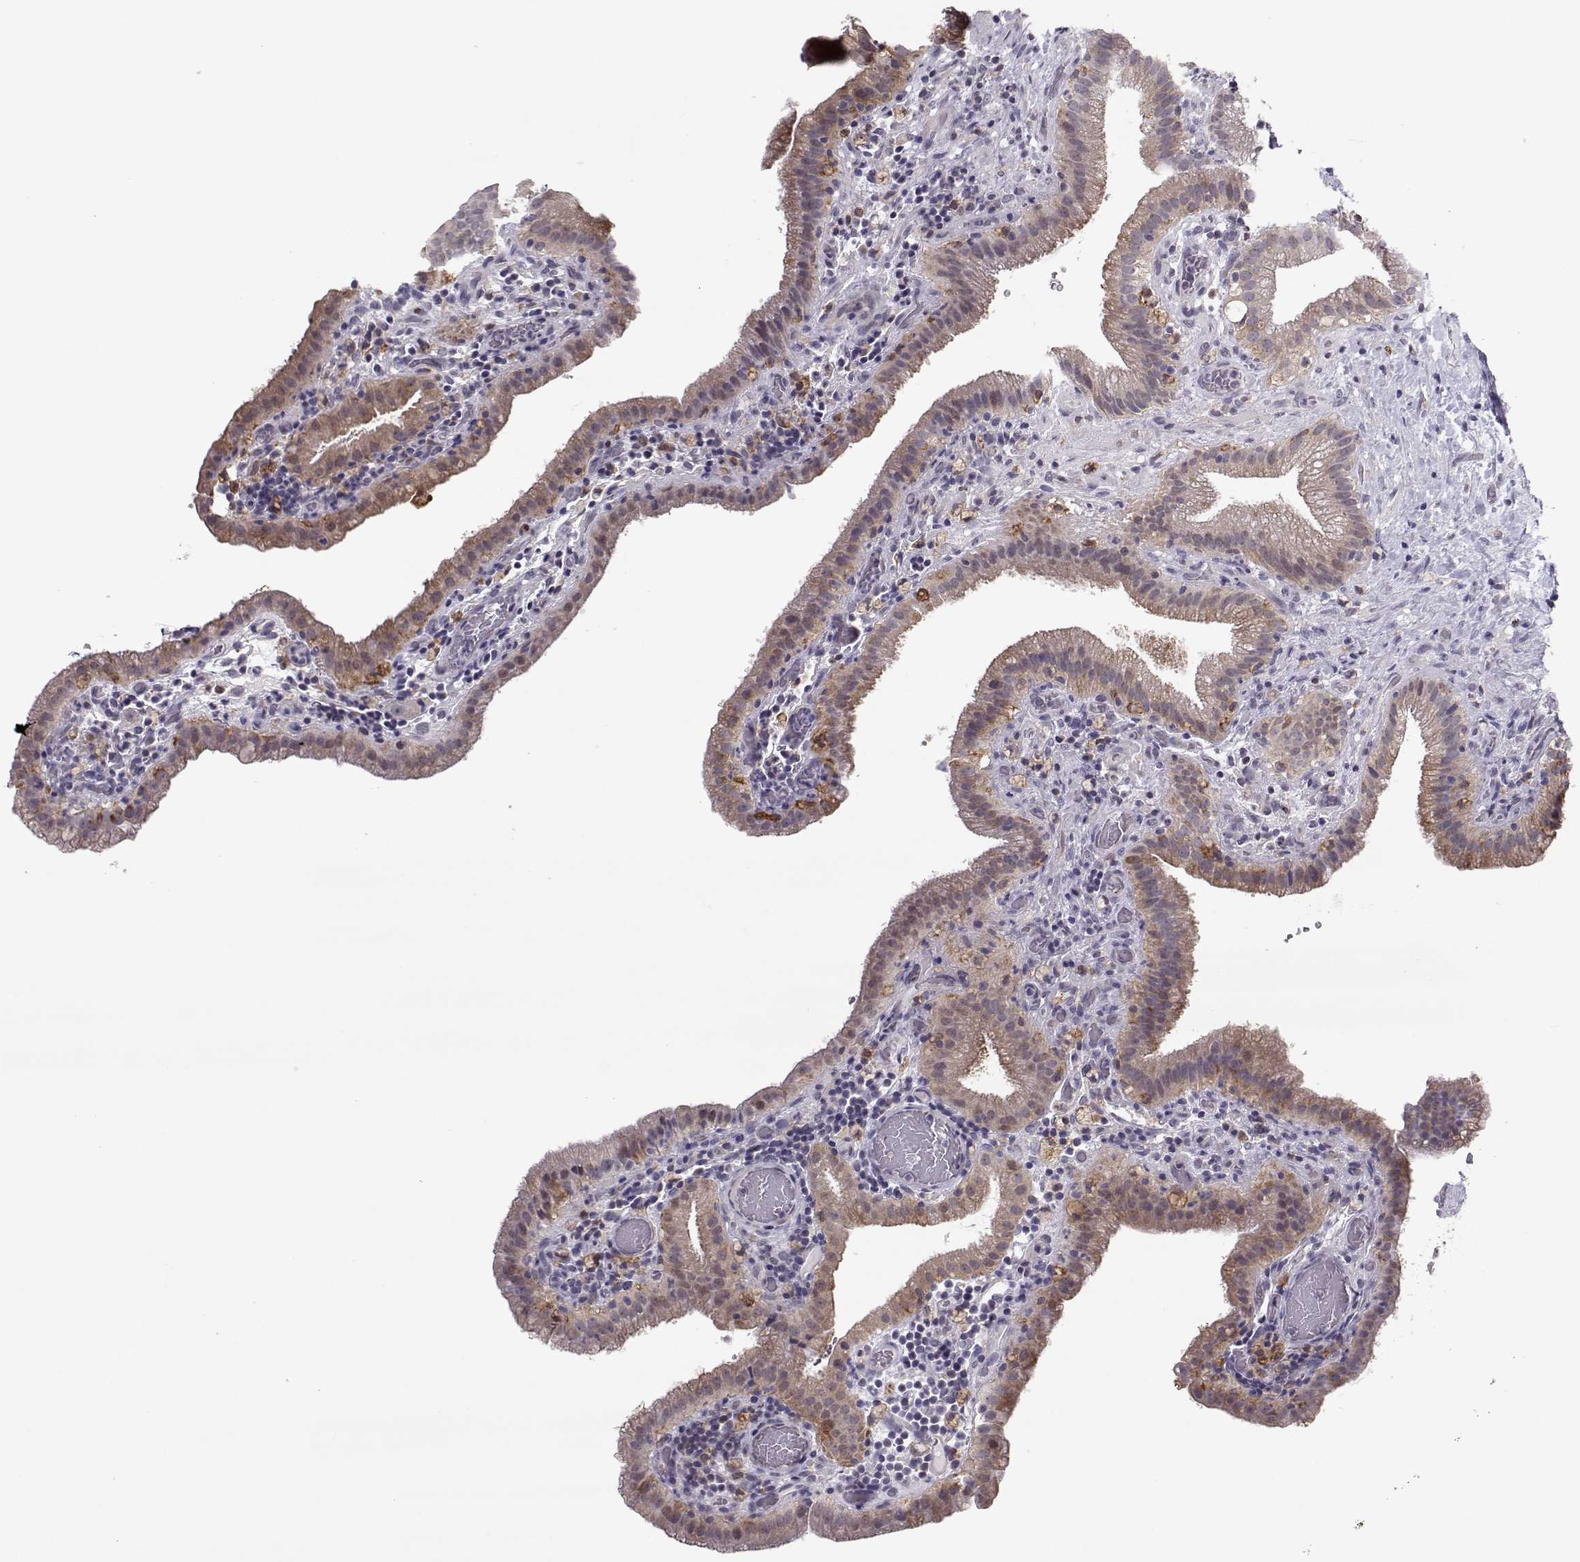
{"staining": {"intensity": "weak", "quantity": "<25%", "location": "cytoplasmic/membranous"}, "tissue": "gallbladder", "cell_type": "Glandular cells", "image_type": "normal", "snomed": [{"axis": "morphology", "description": "Normal tissue, NOS"}, {"axis": "topography", "description": "Gallbladder"}], "caption": "Immunohistochemical staining of unremarkable gallbladder displays no significant positivity in glandular cells. (DAB (3,3'-diaminobenzidine) IHC, high magnification).", "gene": "NPVF", "patient": {"sex": "male", "age": 62}}